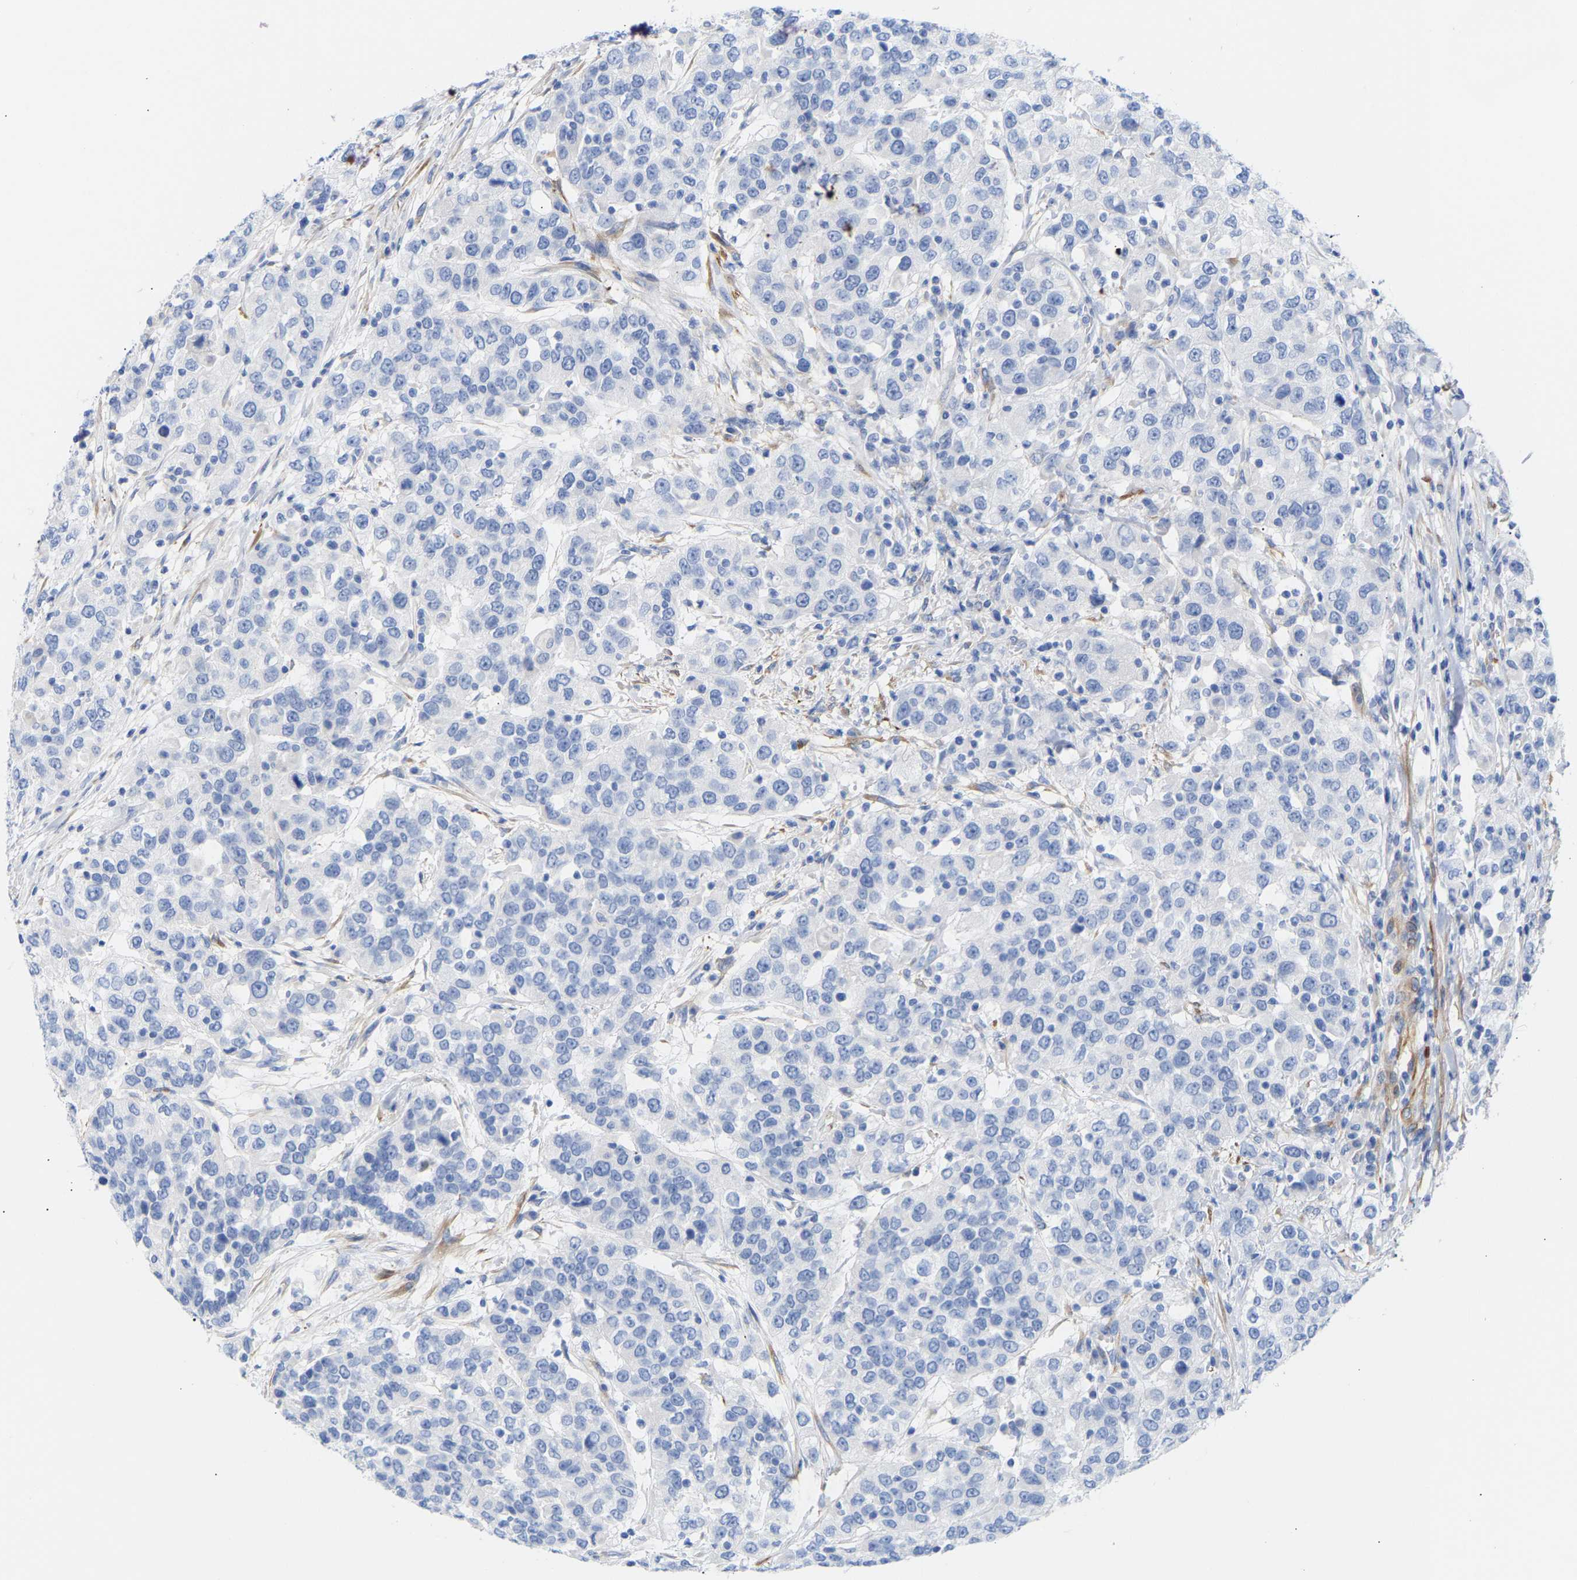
{"staining": {"intensity": "negative", "quantity": "none", "location": "none"}, "tissue": "urothelial cancer", "cell_type": "Tumor cells", "image_type": "cancer", "snomed": [{"axis": "morphology", "description": "Urothelial carcinoma, High grade"}, {"axis": "topography", "description": "Urinary bladder"}], "caption": "IHC micrograph of neoplastic tissue: urothelial cancer stained with DAB shows no significant protein staining in tumor cells.", "gene": "AMPH", "patient": {"sex": "female", "age": 80}}